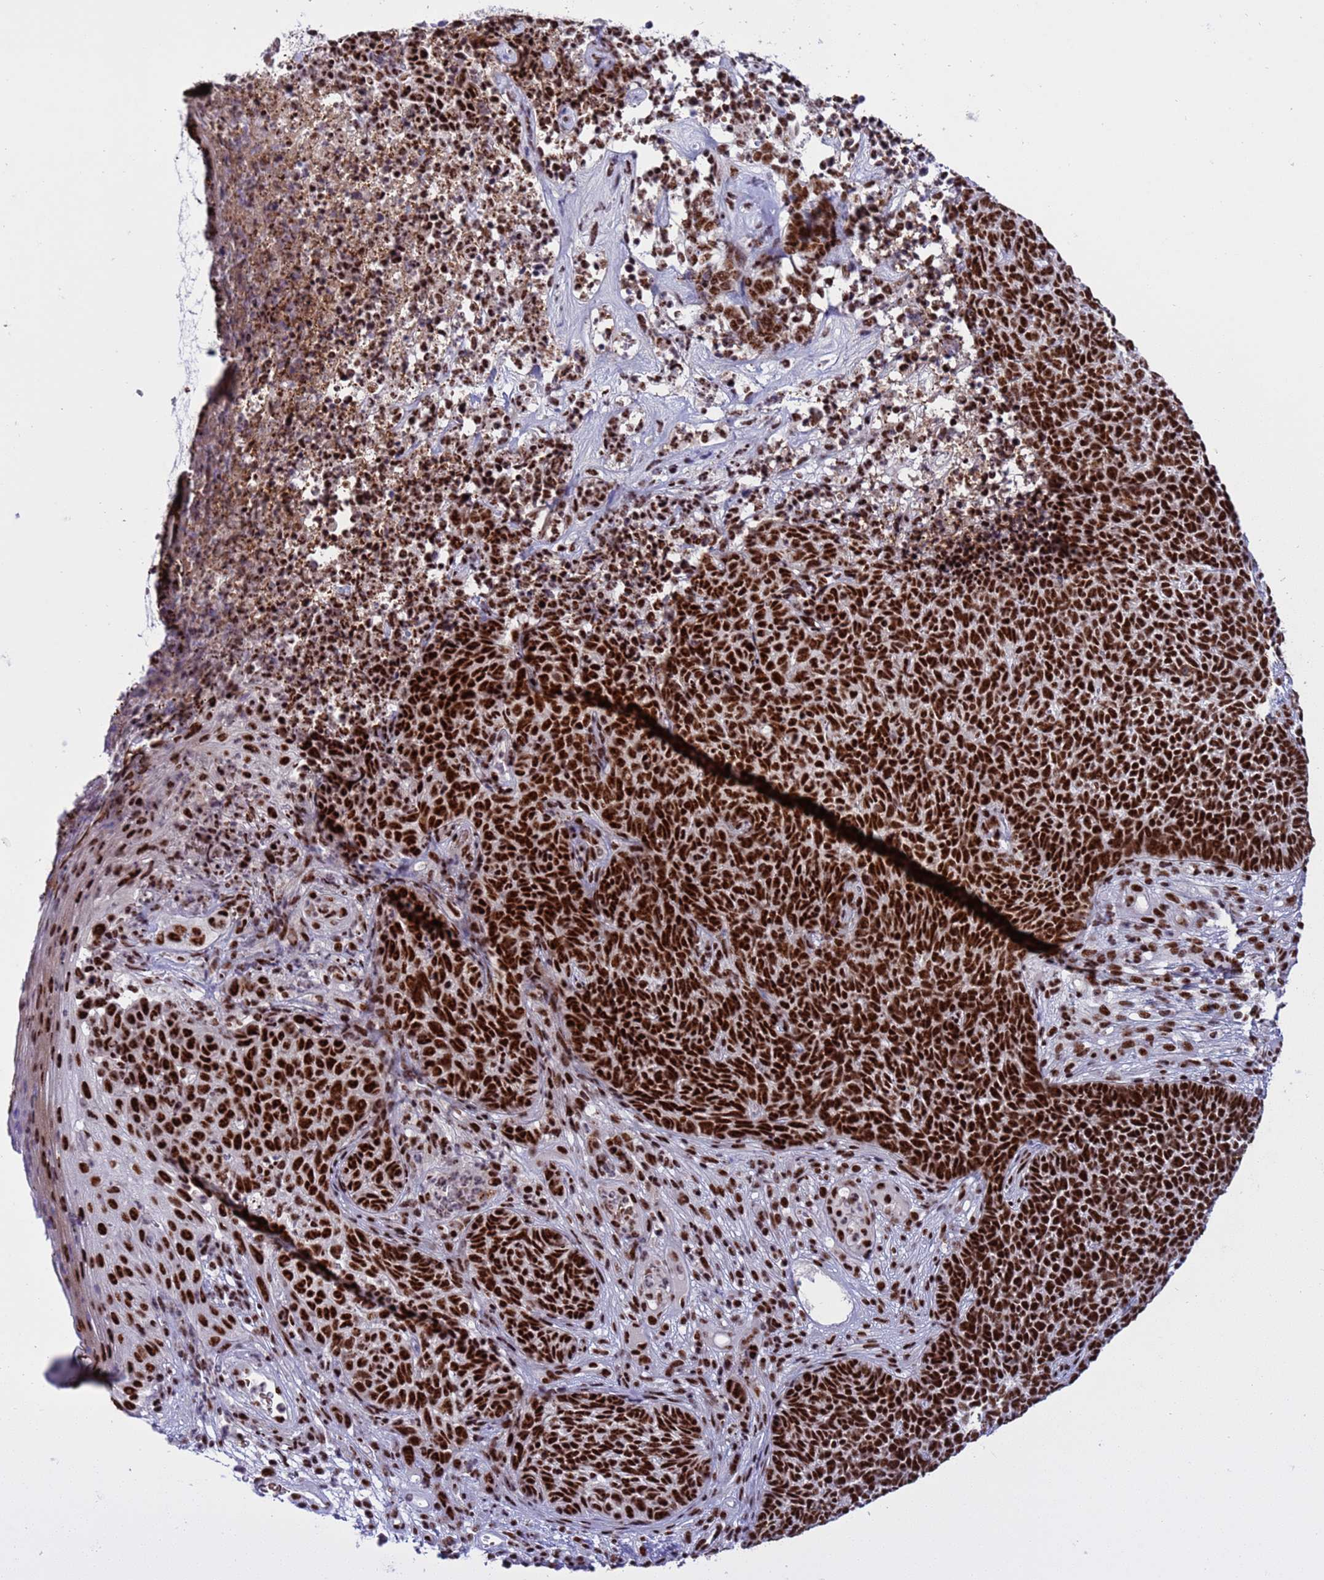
{"staining": {"intensity": "strong", "quantity": ">75%", "location": "nuclear"}, "tissue": "skin cancer", "cell_type": "Tumor cells", "image_type": "cancer", "snomed": [{"axis": "morphology", "description": "Basal cell carcinoma"}, {"axis": "topography", "description": "Skin"}], "caption": "Skin basal cell carcinoma stained for a protein displays strong nuclear positivity in tumor cells. The protein of interest is stained brown, and the nuclei are stained in blue (DAB IHC with brightfield microscopy, high magnification).", "gene": "THOC2", "patient": {"sex": "female", "age": 84}}